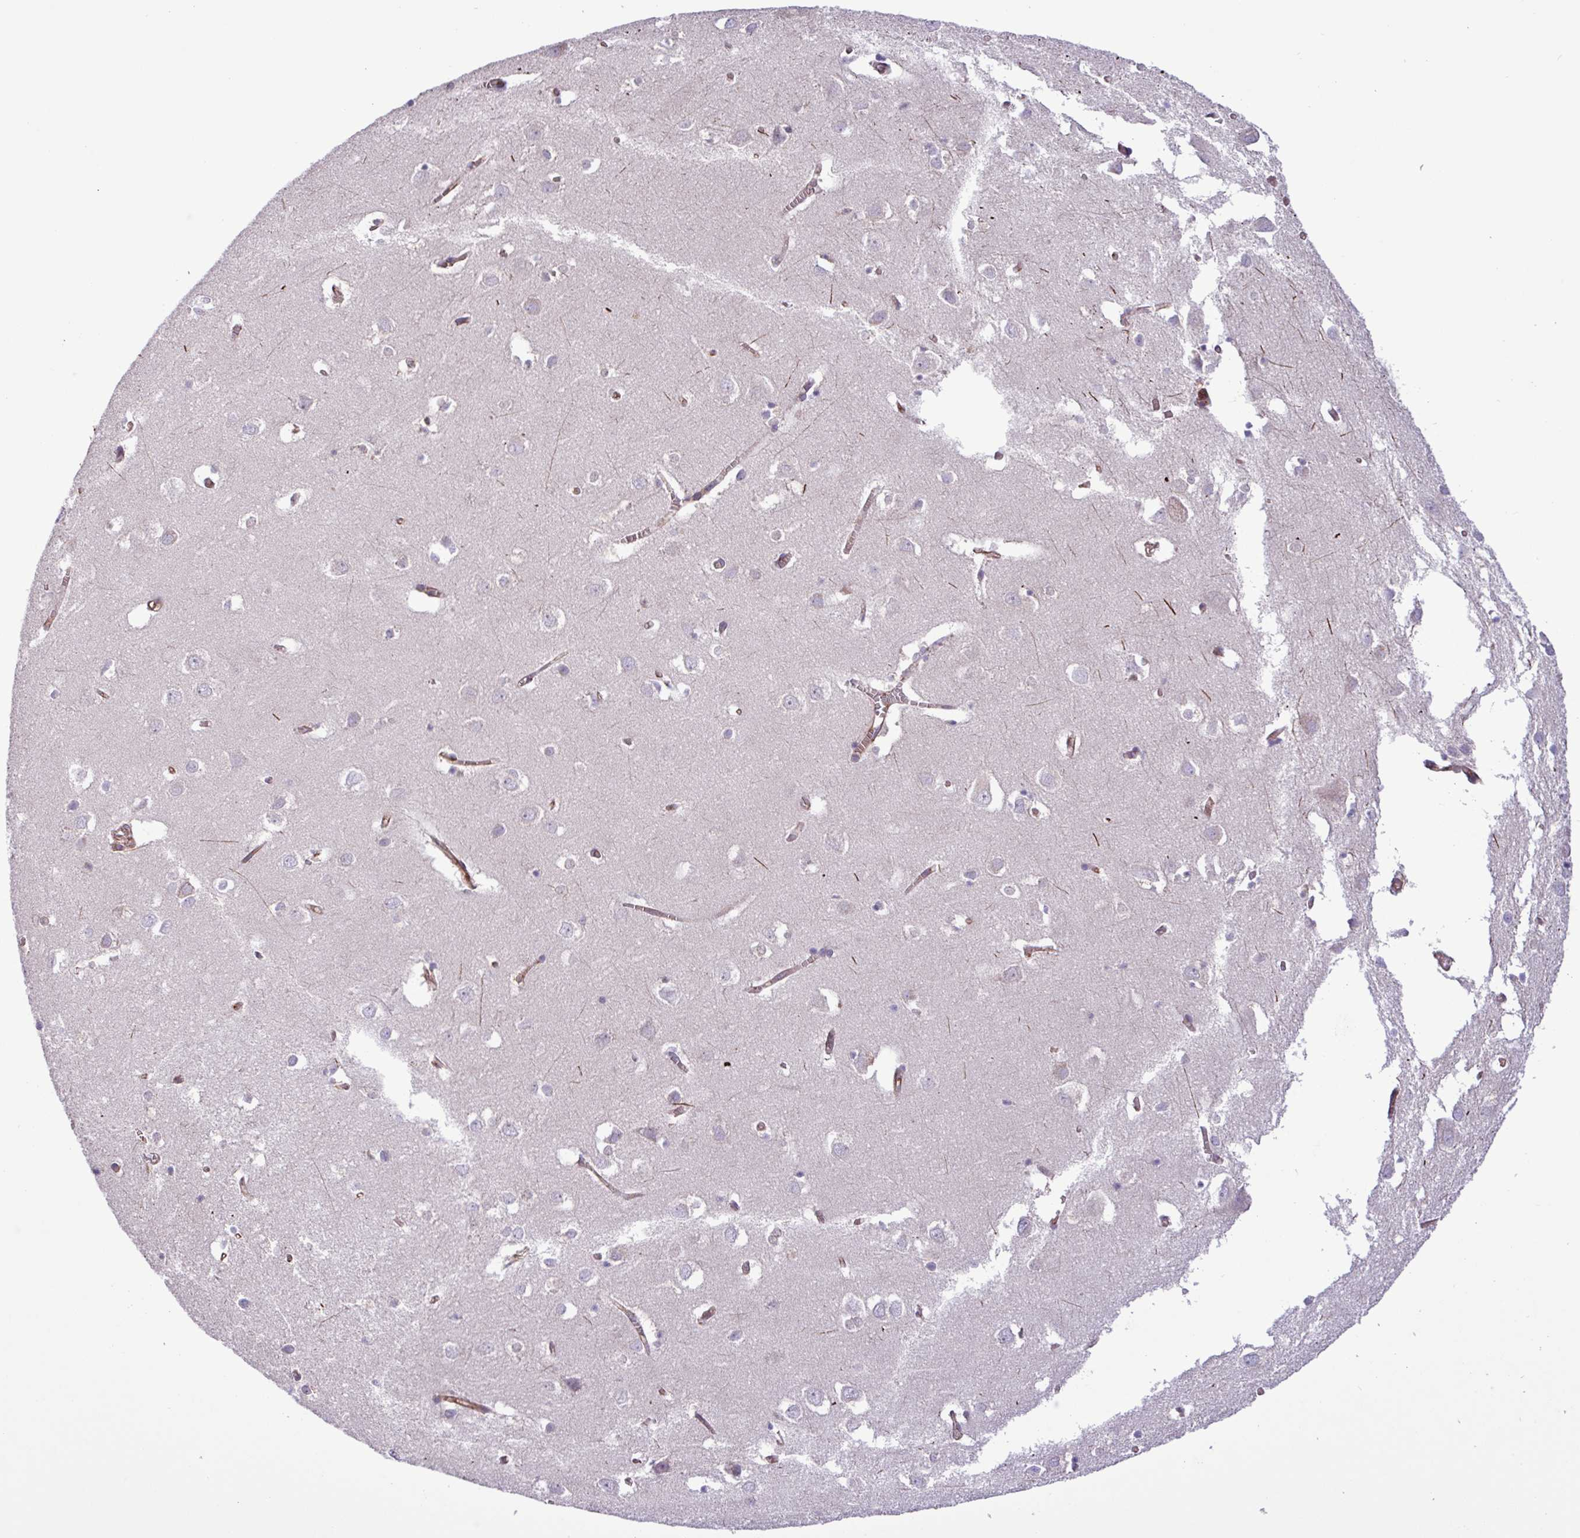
{"staining": {"intensity": "moderate", "quantity": ">75%", "location": "cytoplasmic/membranous"}, "tissue": "cerebral cortex", "cell_type": "Endothelial cells", "image_type": "normal", "snomed": [{"axis": "morphology", "description": "Normal tissue, NOS"}, {"axis": "topography", "description": "Cerebral cortex"}], "caption": "IHC histopathology image of benign human cerebral cortex stained for a protein (brown), which shows medium levels of moderate cytoplasmic/membranous expression in about >75% of endothelial cells.", "gene": "CNTRL", "patient": {"sex": "male", "age": 70}}